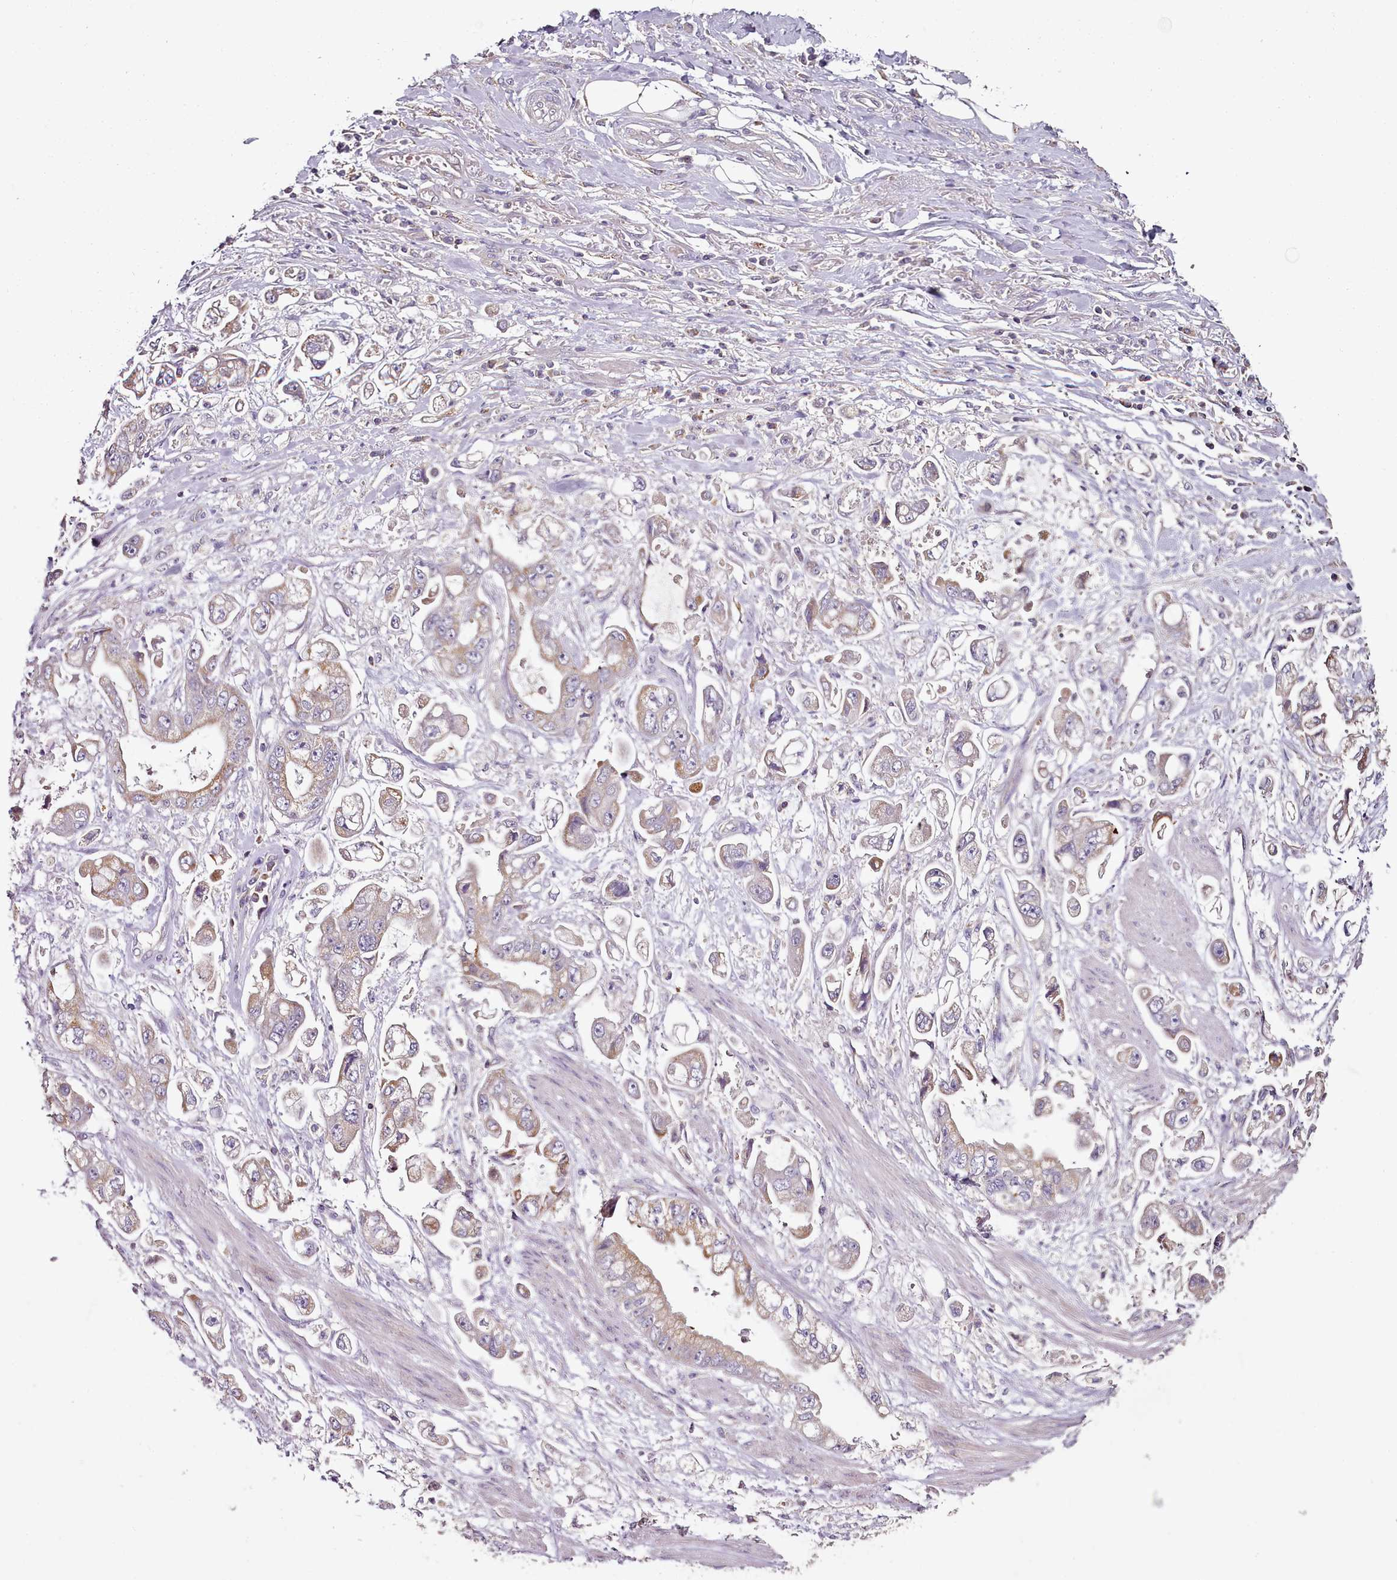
{"staining": {"intensity": "moderate", "quantity": "25%-75%", "location": "cytoplasmic/membranous"}, "tissue": "stomach cancer", "cell_type": "Tumor cells", "image_type": "cancer", "snomed": [{"axis": "morphology", "description": "Adenocarcinoma, NOS"}, {"axis": "topography", "description": "Stomach"}], "caption": "Stomach cancer was stained to show a protein in brown. There is medium levels of moderate cytoplasmic/membranous staining in about 25%-75% of tumor cells.", "gene": "ACSS1", "patient": {"sex": "male", "age": 62}}